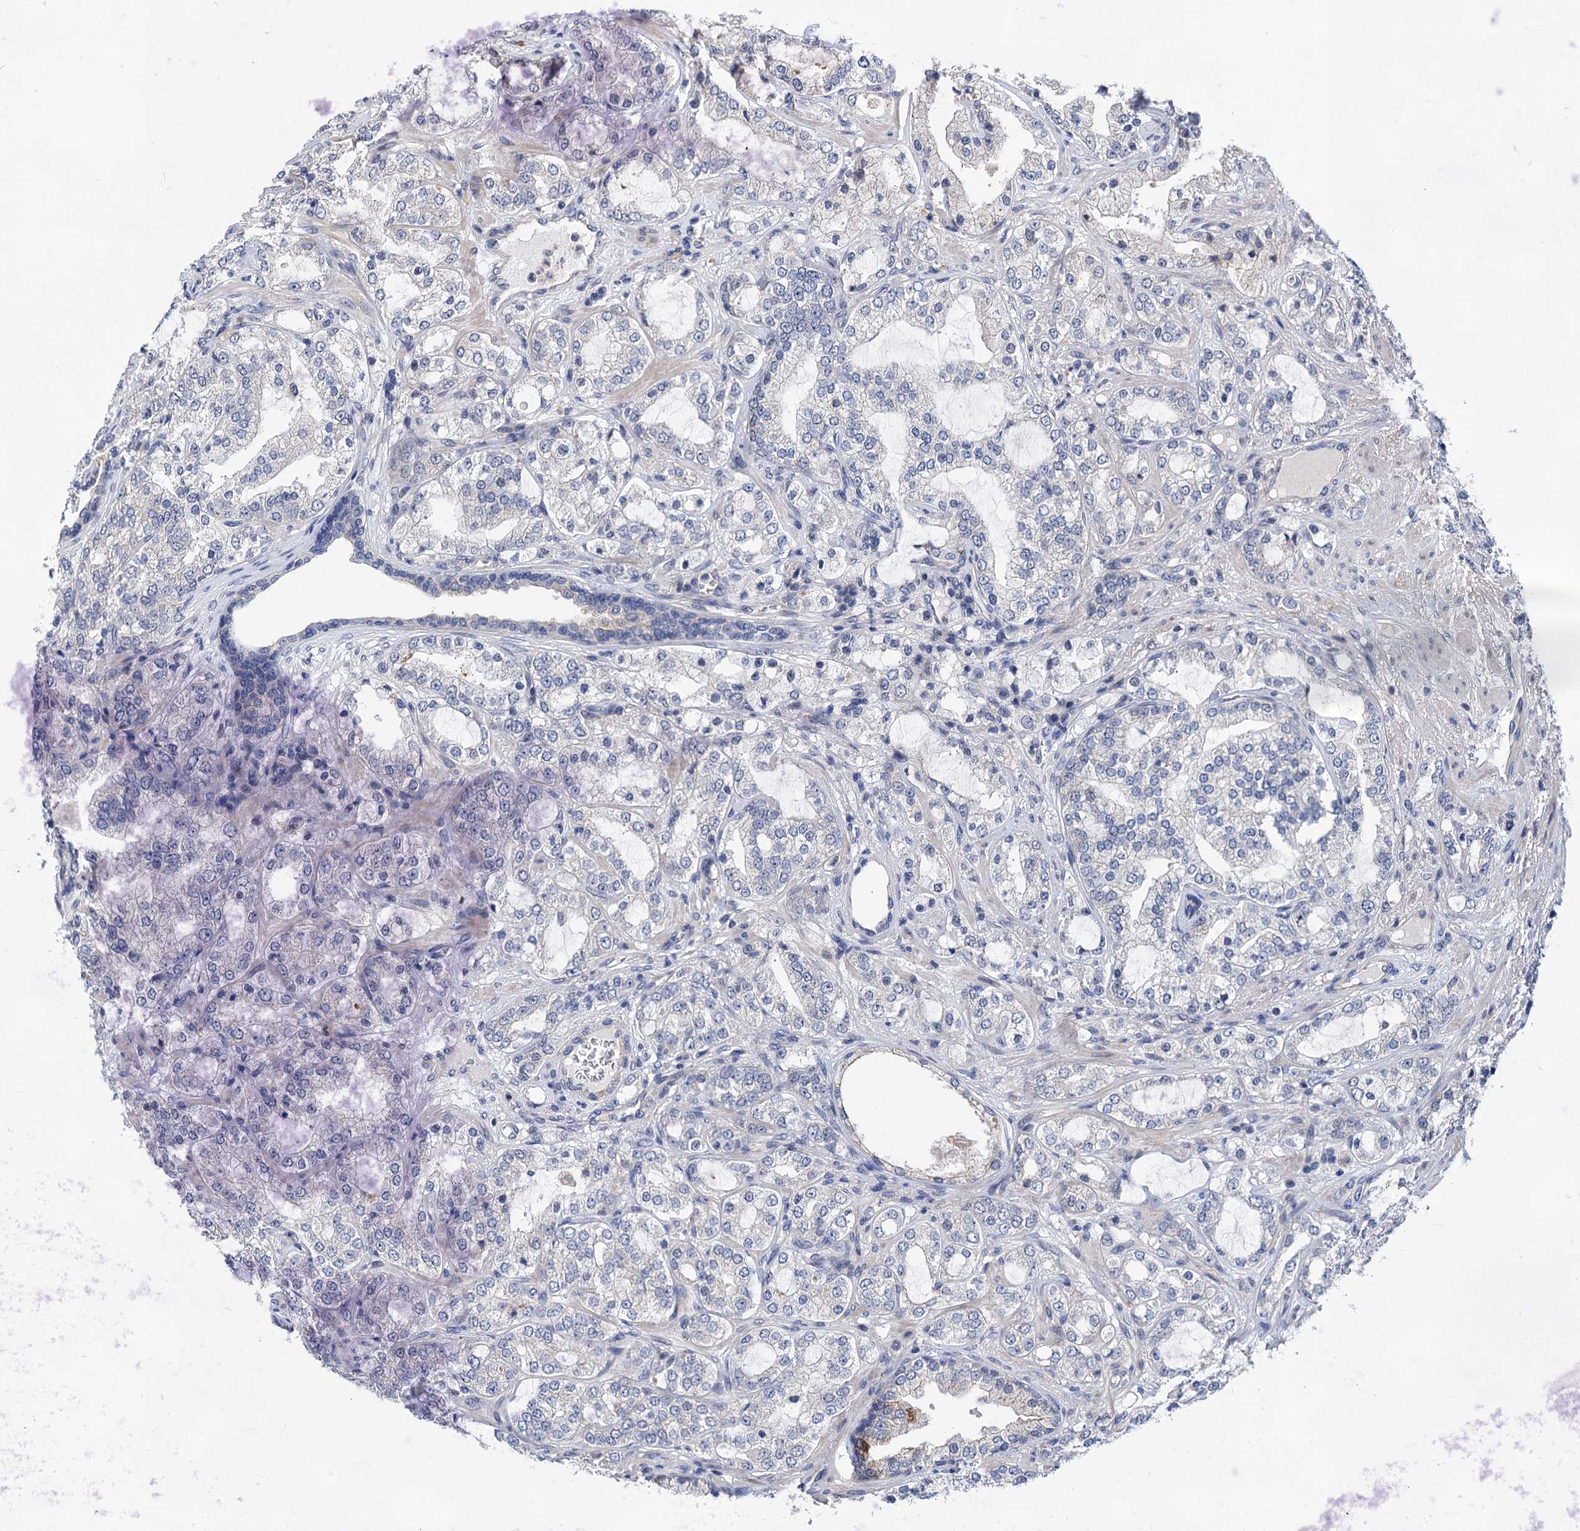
{"staining": {"intensity": "negative", "quantity": "none", "location": "none"}, "tissue": "prostate cancer", "cell_type": "Tumor cells", "image_type": "cancer", "snomed": [{"axis": "morphology", "description": "Adenocarcinoma, High grade"}, {"axis": "topography", "description": "Prostate"}], "caption": "Prostate cancer was stained to show a protein in brown. There is no significant positivity in tumor cells.", "gene": "MORN3", "patient": {"sex": "male", "age": 64}}